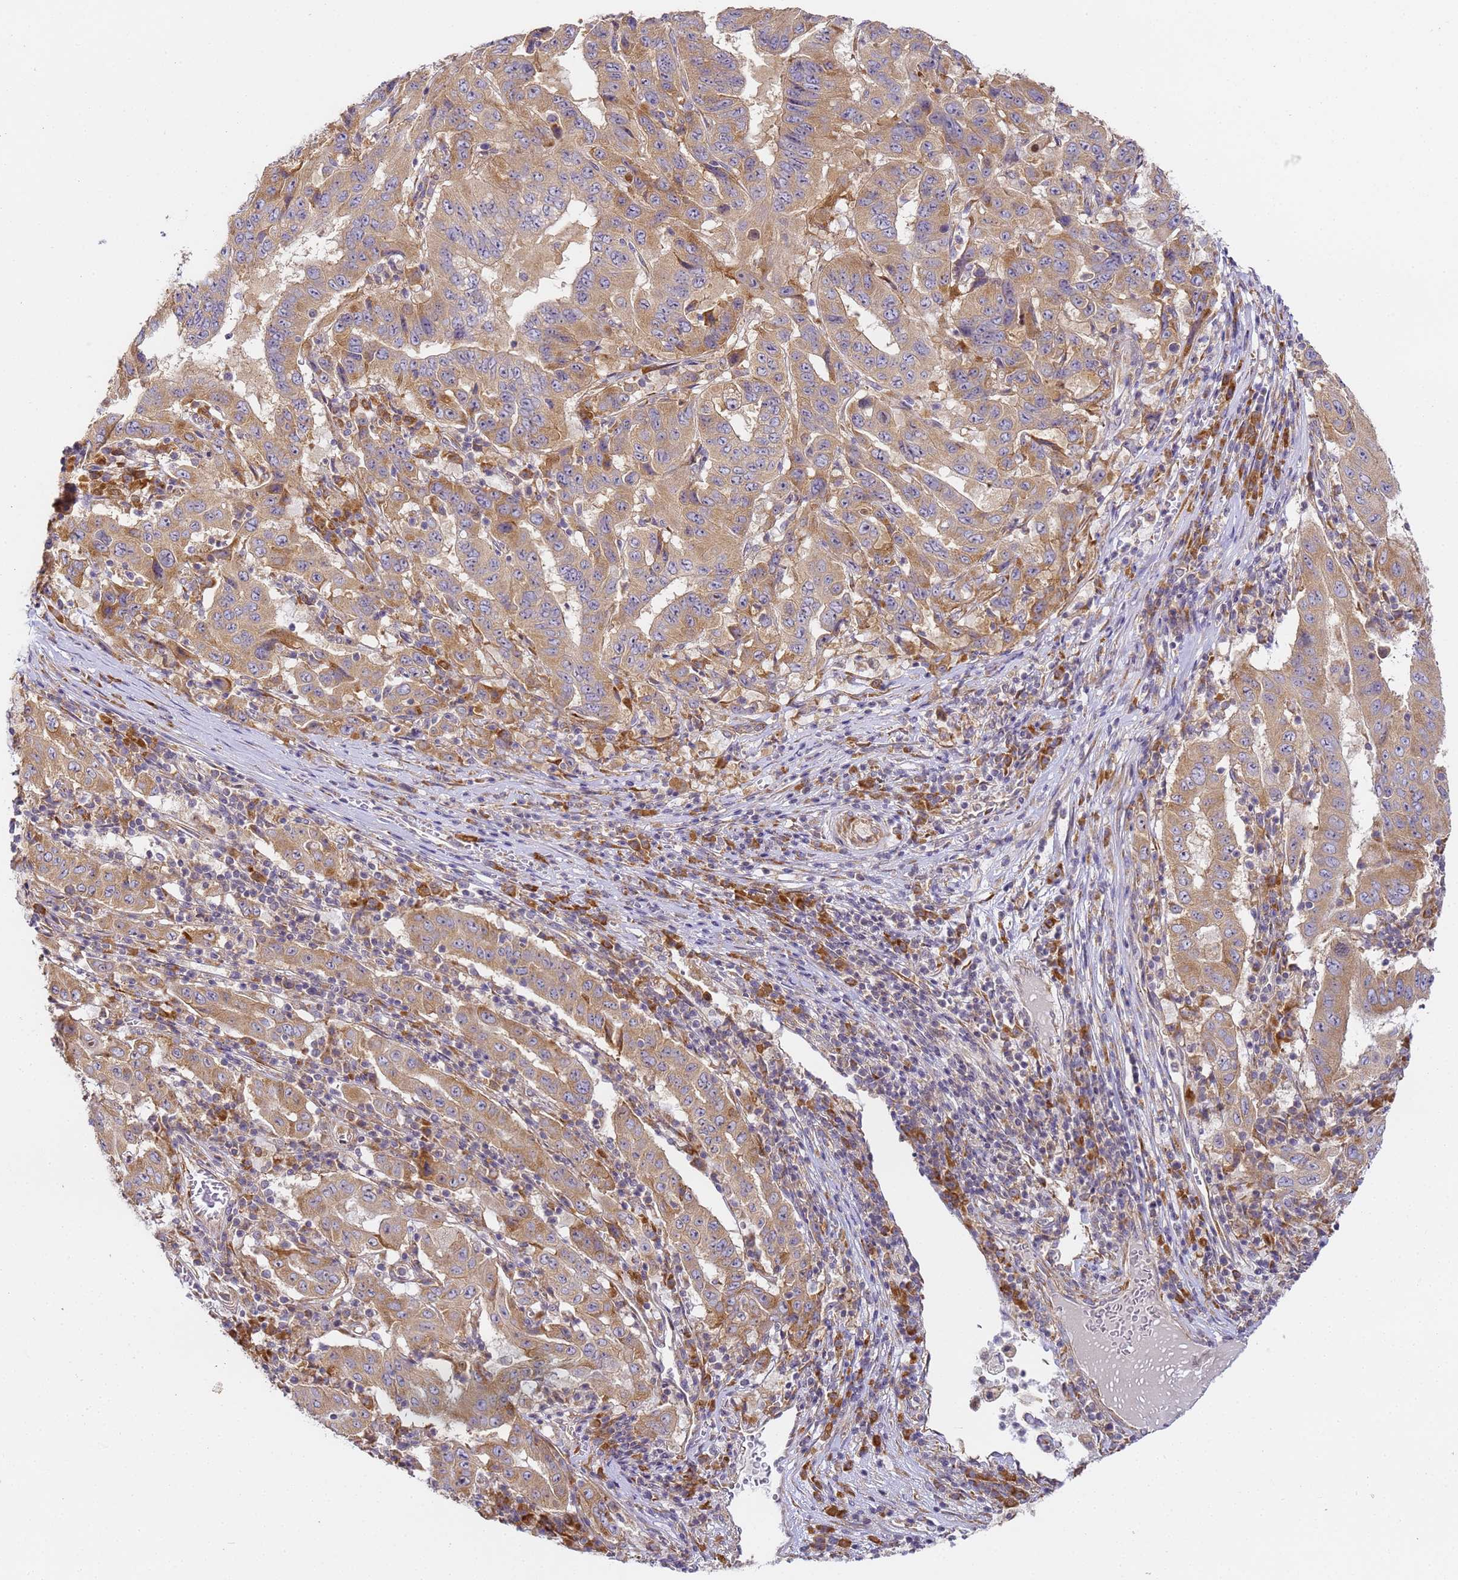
{"staining": {"intensity": "moderate", "quantity": ">75%", "location": "cytoplasmic/membranous"}, "tissue": "pancreatic cancer", "cell_type": "Tumor cells", "image_type": "cancer", "snomed": [{"axis": "morphology", "description": "Adenocarcinoma, NOS"}, {"axis": "topography", "description": "Pancreas"}], "caption": "Tumor cells reveal medium levels of moderate cytoplasmic/membranous staining in about >75% of cells in human pancreatic cancer.", "gene": "RPL13A", "patient": {"sex": "male", "age": 63}}